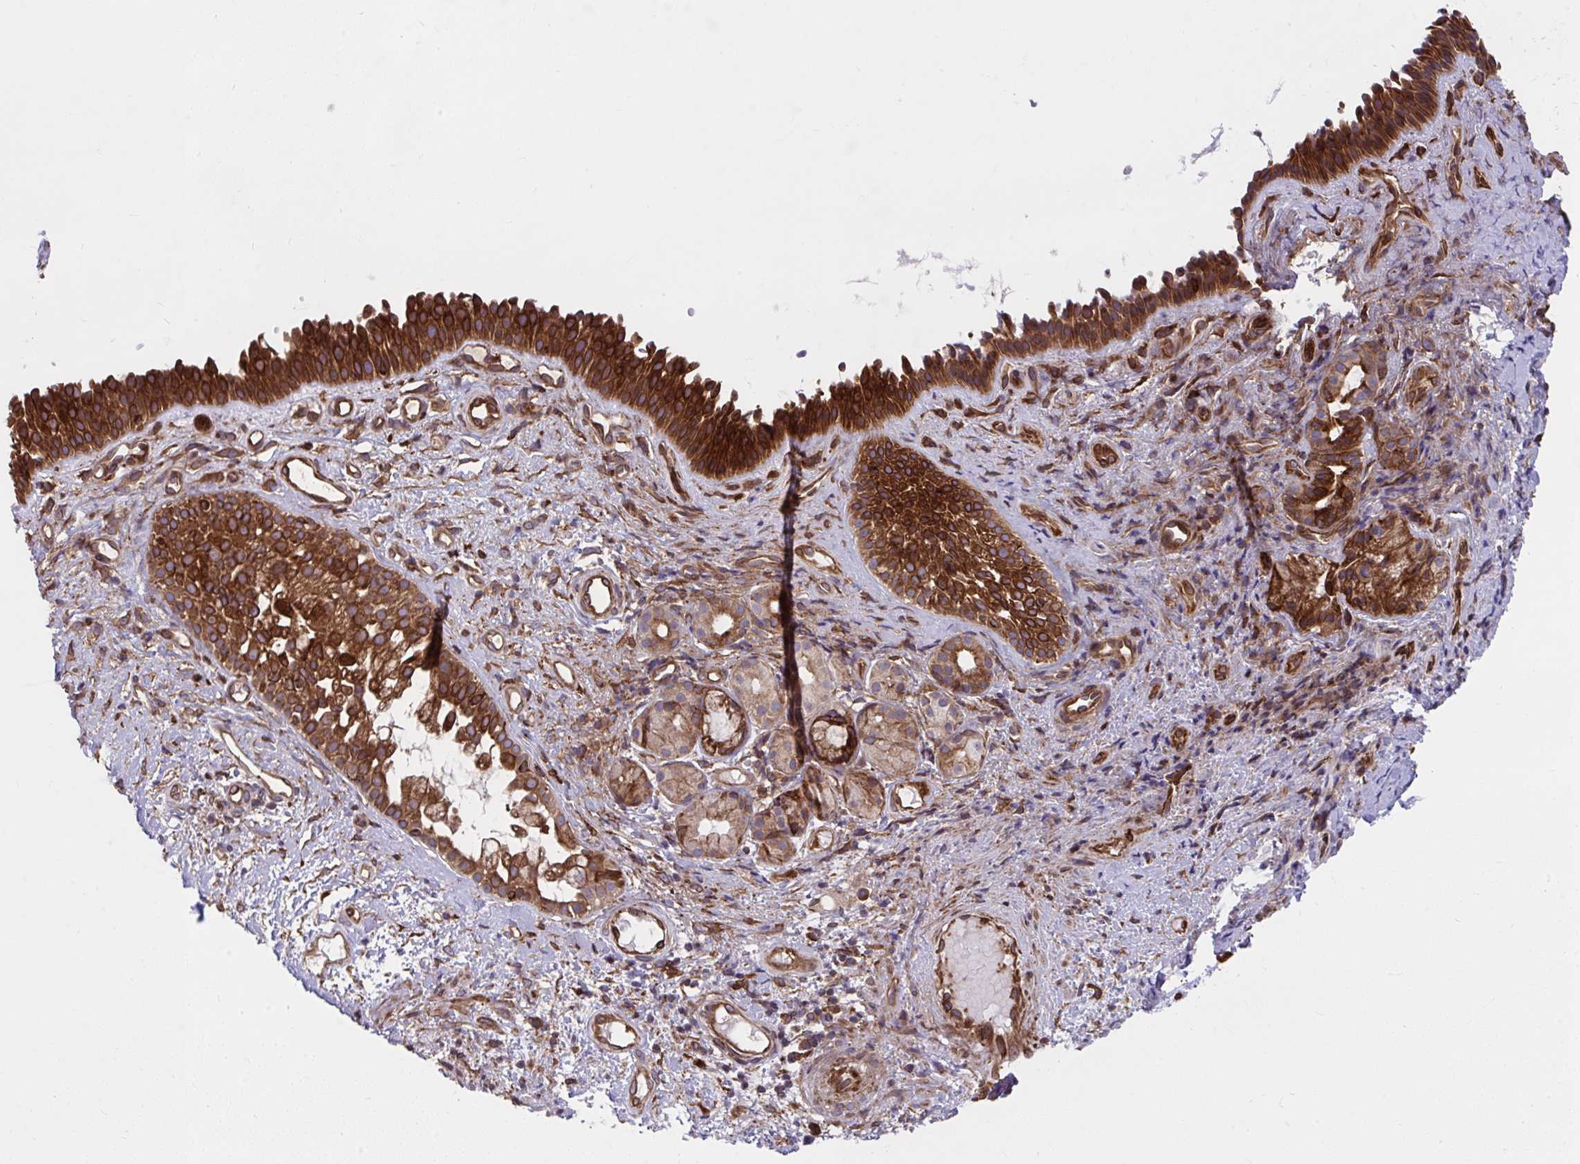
{"staining": {"intensity": "strong", "quantity": ">75%", "location": "cytoplasmic/membranous"}, "tissue": "nasopharynx", "cell_type": "Respiratory epithelial cells", "image_type": "normal", "snomed": [{"axis": "morphology", "description": "Normal tissue, NOS"}, {"axis": "morphology", "description": "Inflammation, NOS"}, {"axis": "topography", "description": "Nasopharynx"}], "caption": "An immunohistochemistry (IHC) photomicrograph of unremarkable tissue is shown. Protein staining in brown highlights strong cytoplasmic/membranous positivity in nasopharynx within respiratory epithelial cells. Immunohistochemistry stains the protein in brown and the nuclei are stained blue.", "gene": "STIM2", "patient": {"sex": "male", "age": 54}}